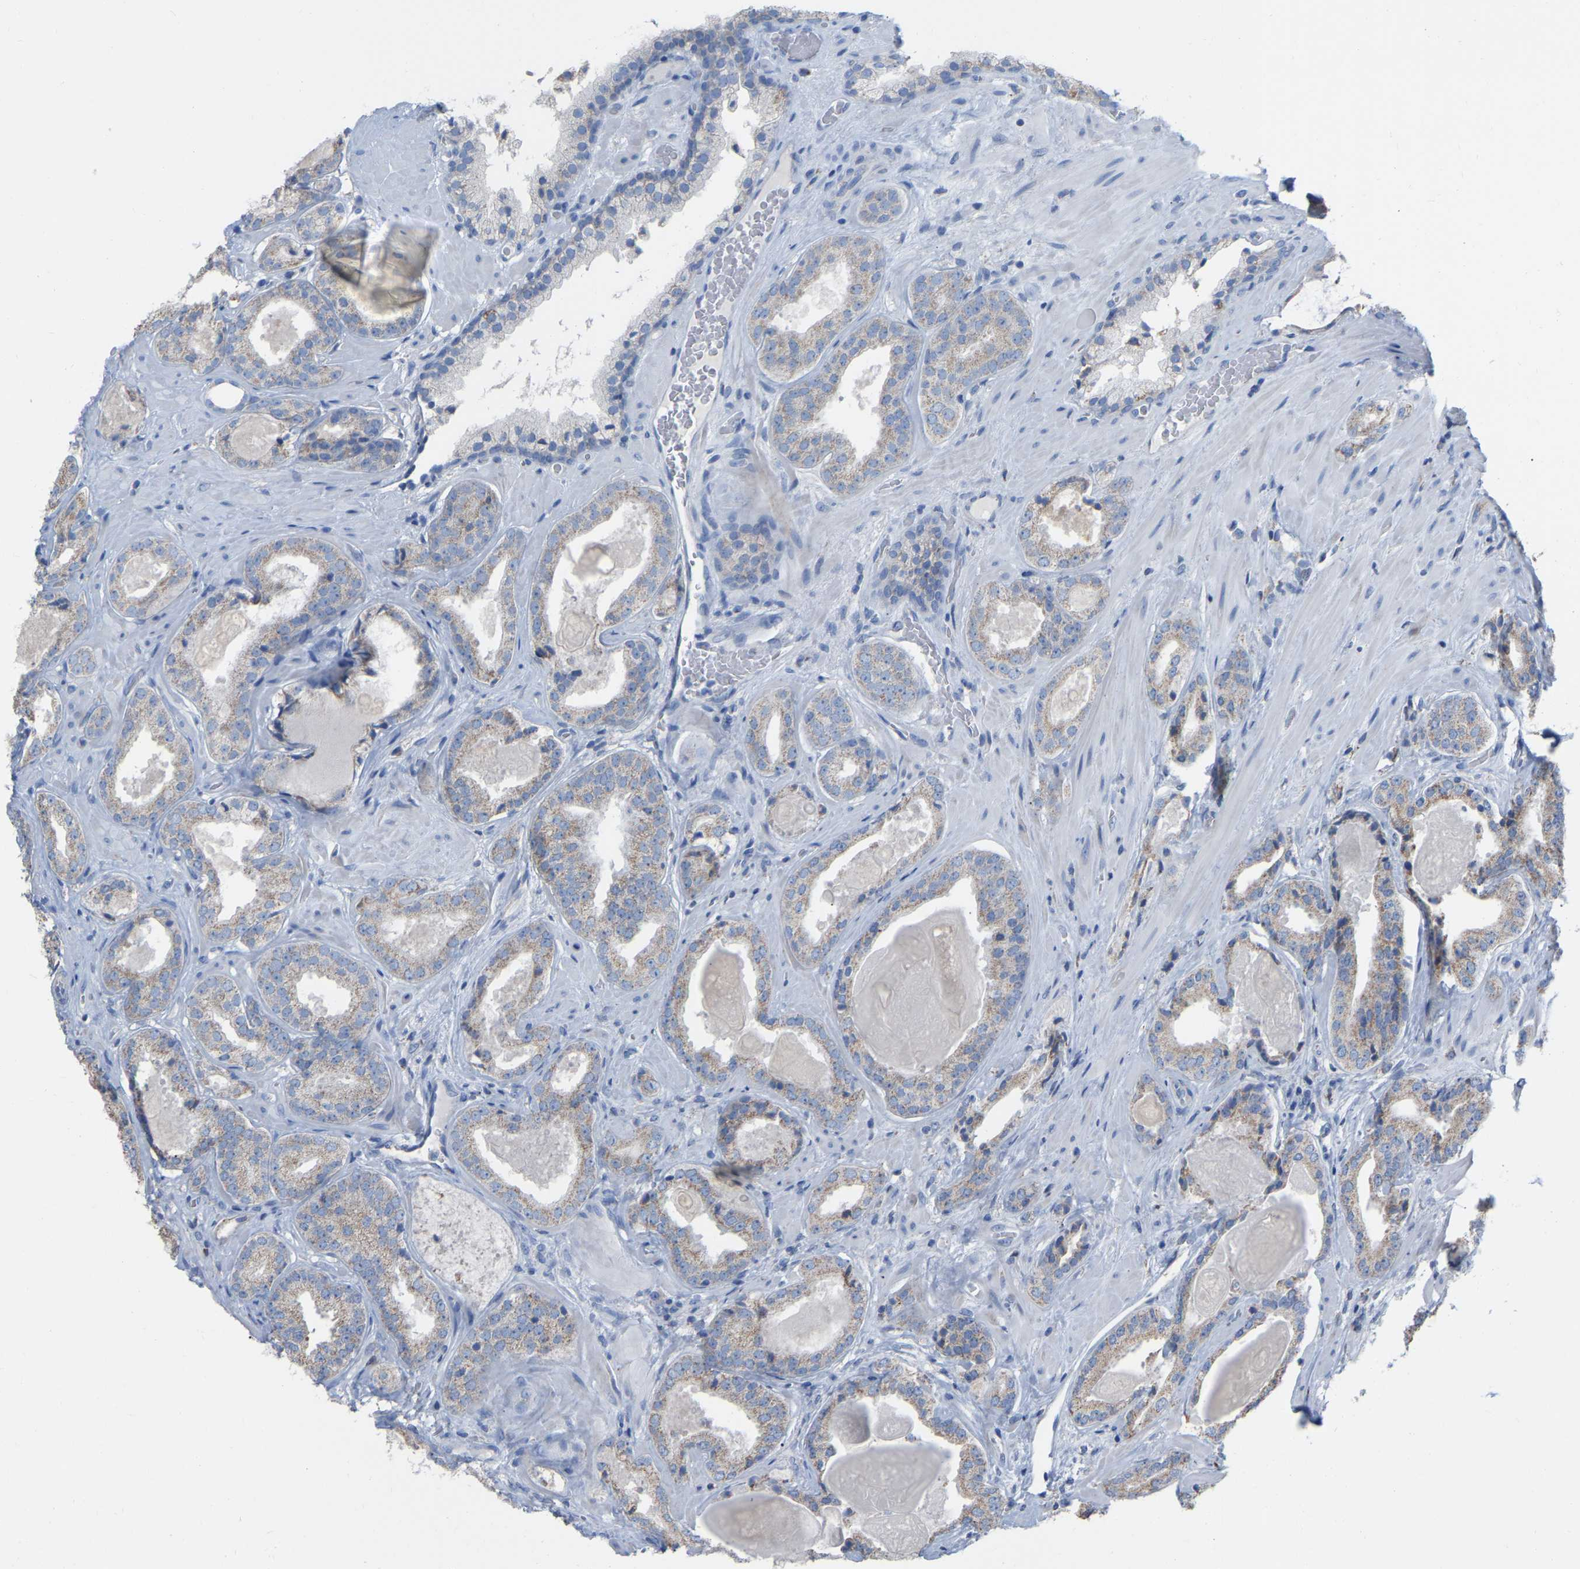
{"staining": {"intensity": "weak", "quantity": "<25%", "location": "cytoplasmic/membranous"}, "tissue": "prostate cancer", "cell_type": "Tumor cells", "image_type": "cancer", "snomed": [{"axis": "morphology", "description": "Adenocarcinoma, Low grade"}, {"axis": "topography", "description": "Prostate"}], "caption": "Immunohistochemistry (IHC) photomicrograph of human prostate adenocarcinoma (low-grade) stained for a protein (brown), which reveals no positivity in tumor cells.", "gene": "CBLB", "patient": {"sex": "male", "age": 71}}